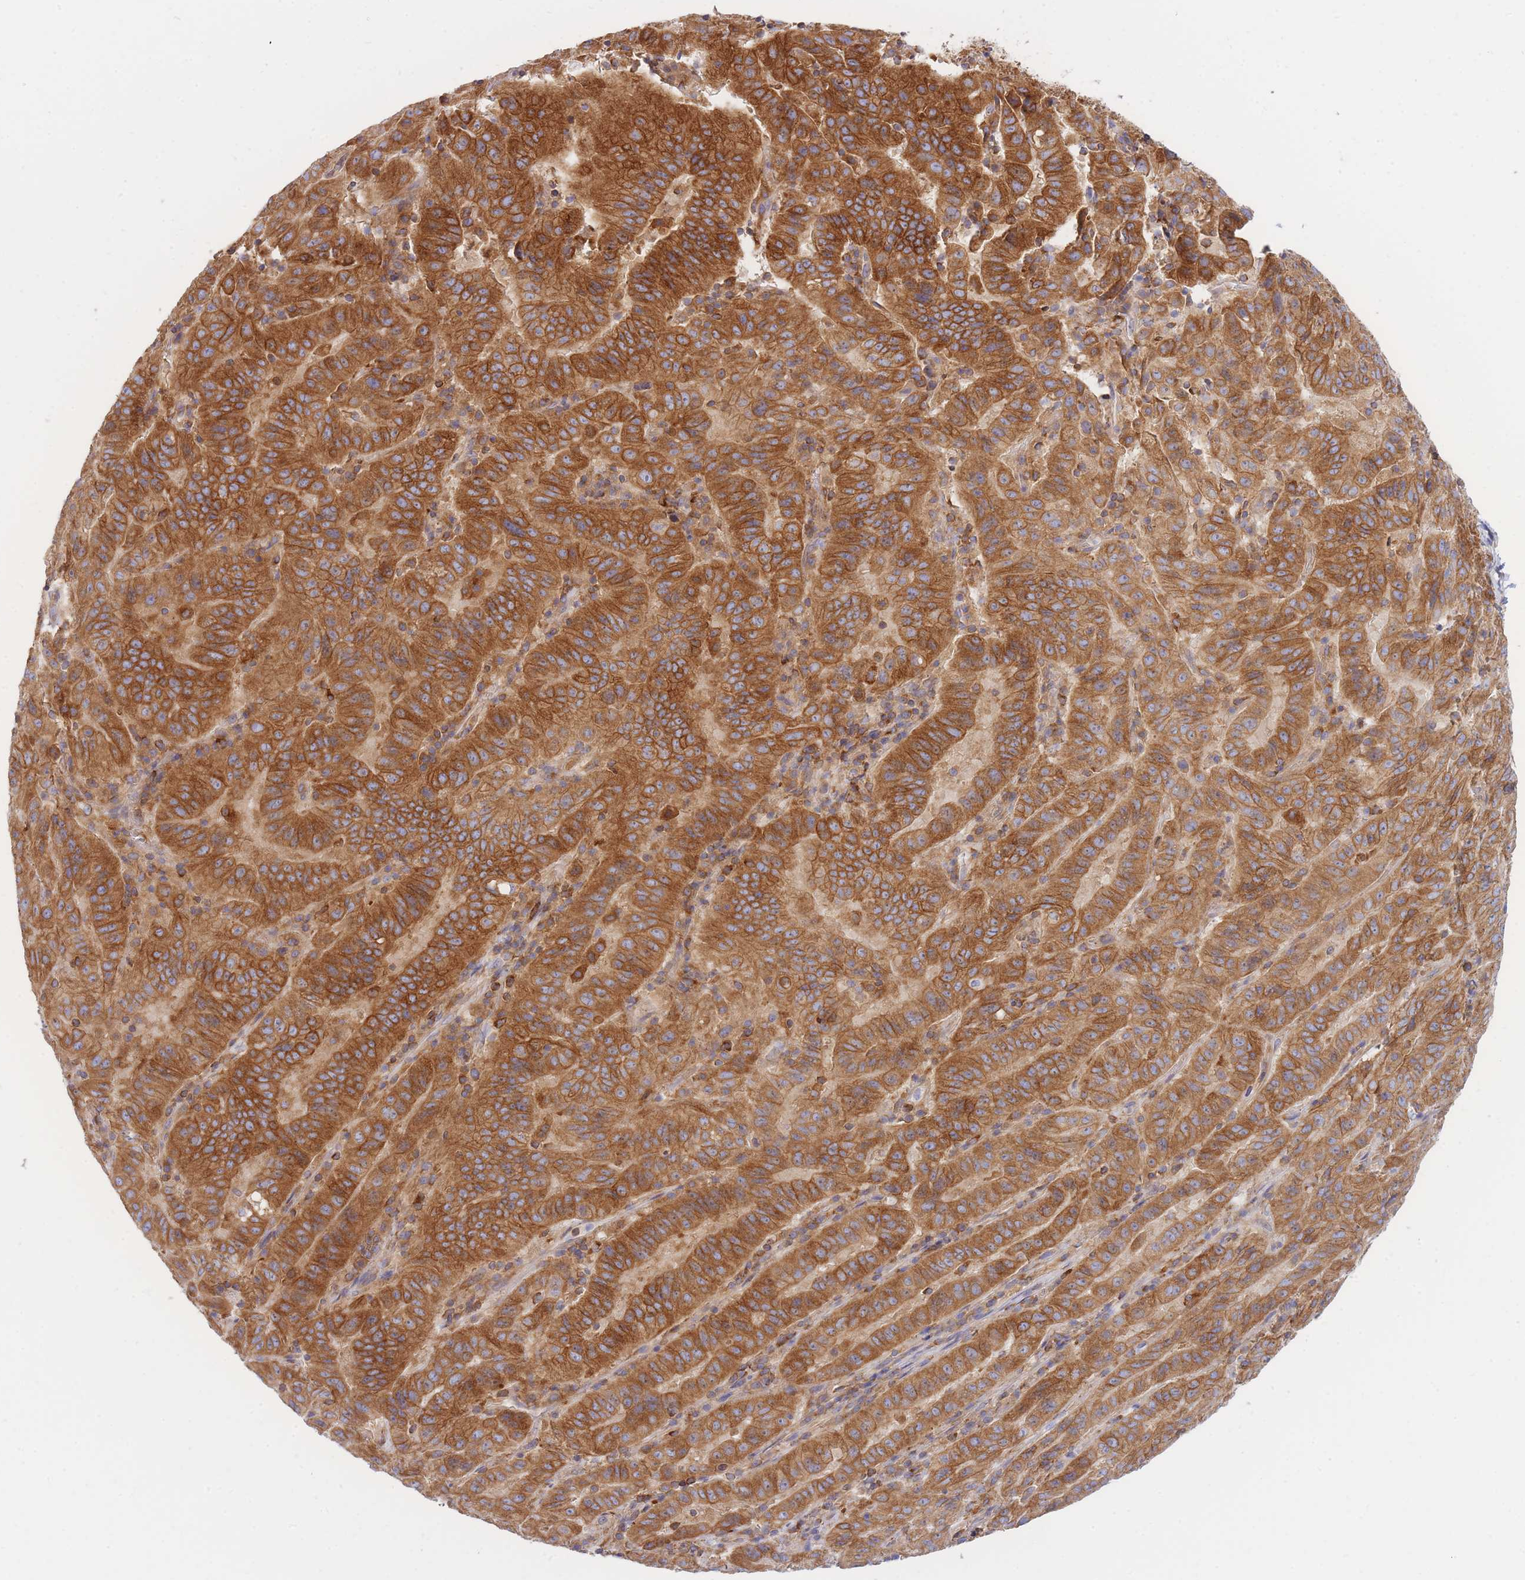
{"staining": {"intensity": "strong", "quantity": ">75%", "location": "cytoplasmic/membranous"}, "tissue": "pancreatic cancer", "cell_type": "Tumor cells", "image_type": "cancer", "snomed": [{"axis": "morphology", "description": "Adenocarcinoma, NOS"}, {"axis": "topography", "description": "Pancreas"}], "caption": "Immunohistochemical staining of human pancreatic cancer demonstrates high levels of strong cytoplasmic/membranous protein staining in approximately >75% of tumor cells. (Stains: DAB (3,3'-diaminobenzidine) in brown, nuclei in blue, Microscopy: brightfield microscopy at high magnification).", "gene": "REM1", "patient": {"sex": "male", "age": 63}}